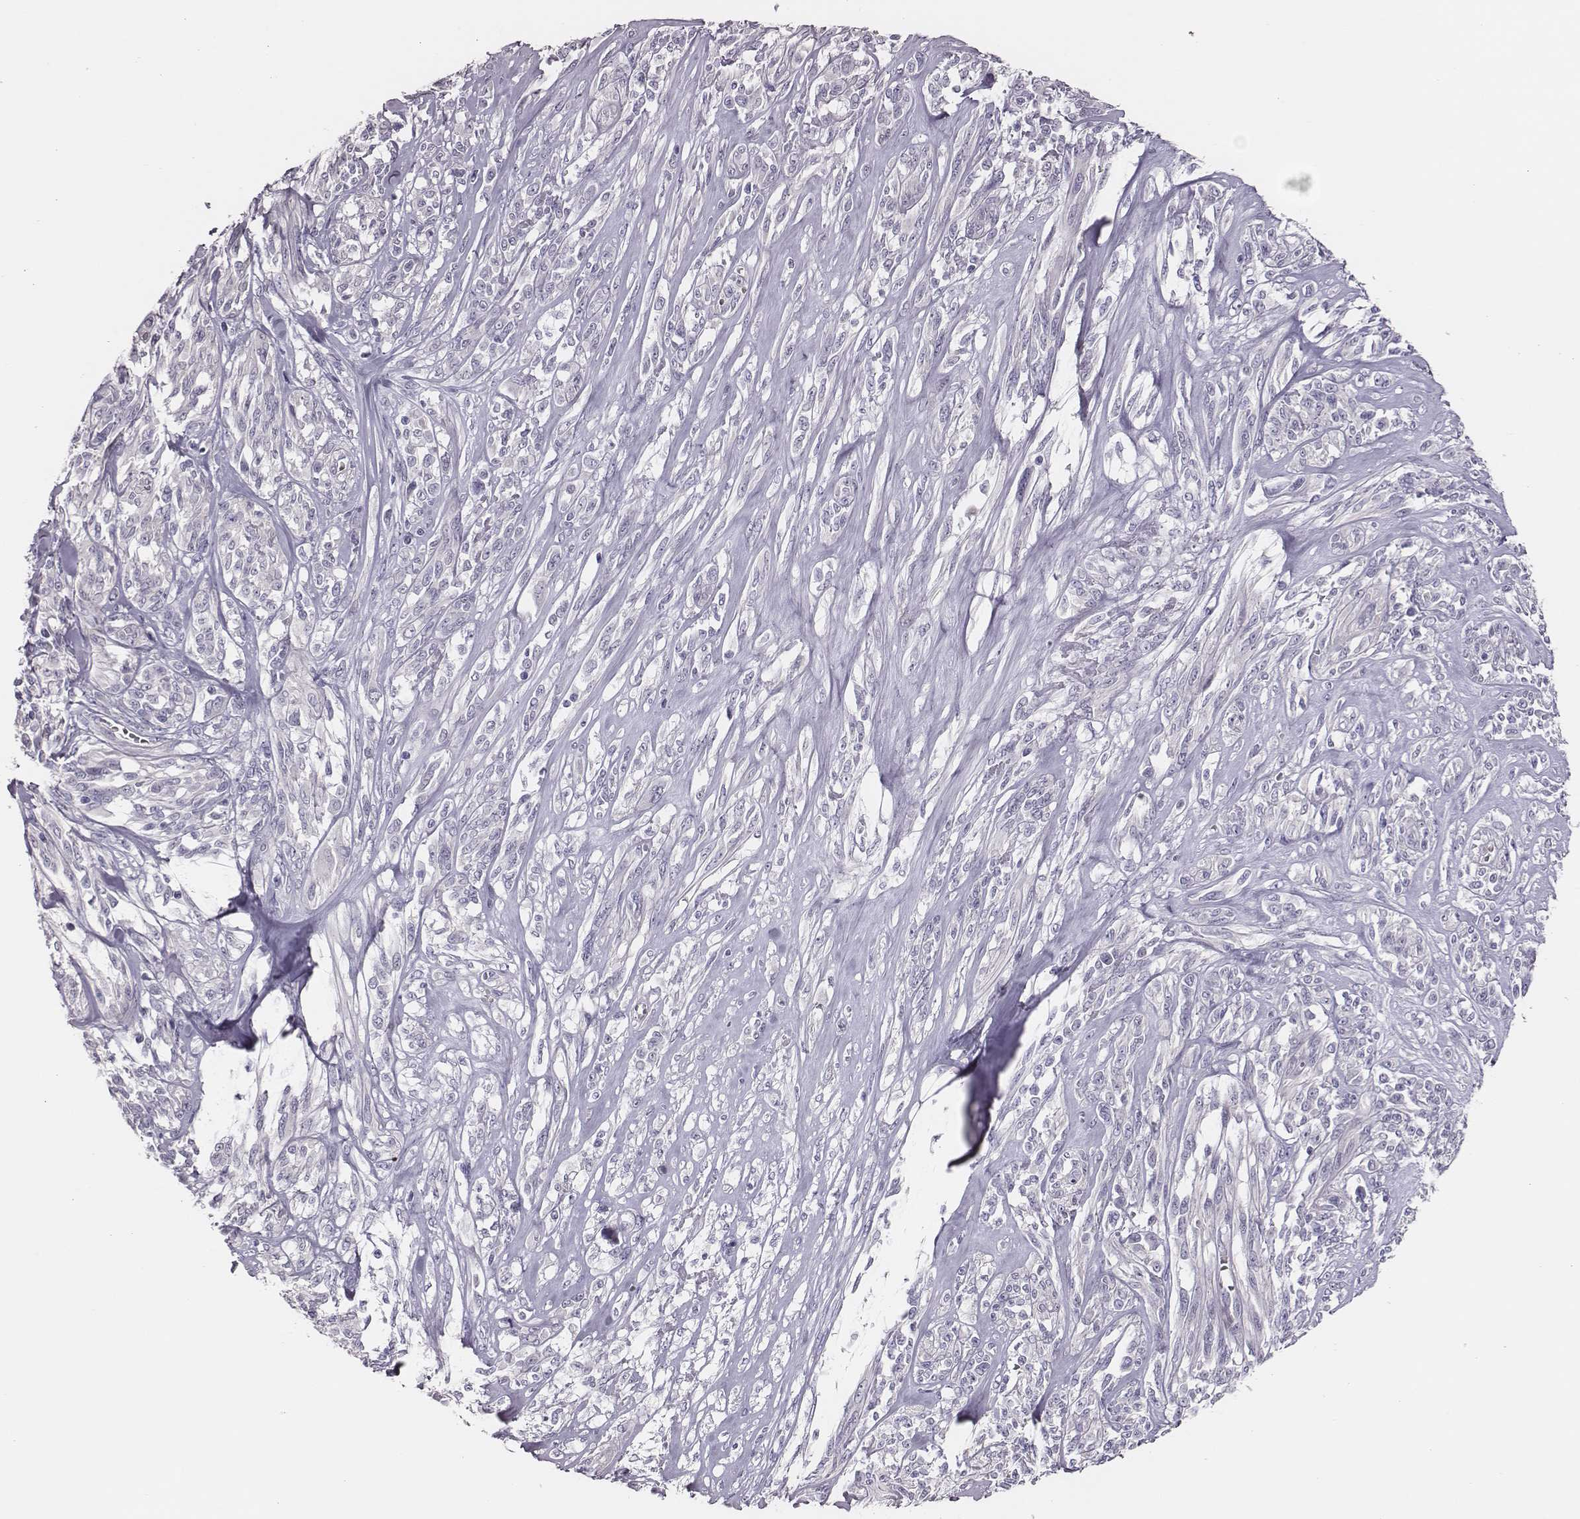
{"staining": {"intensity": "negative", "quantity": "none", "location": "none"}, "tissue": "melanoma", "cell_type": "Tumor cells", "image_type": "cancer", "snomed": [{"axis": "morphology", "description": "Malignant melanoma, NOS"}, {"axis": "topography", "description": "Skin"}], "caption": "High magnification brightfield microscopy of melanoma stained with DAB (3,3'-diaminobenzidine) (brown) and counterstained with hematoxylin (blue): tumor cells show no significant expression.", "gene": "SCML2", "patient": {"sex": "female", "age": 91}}